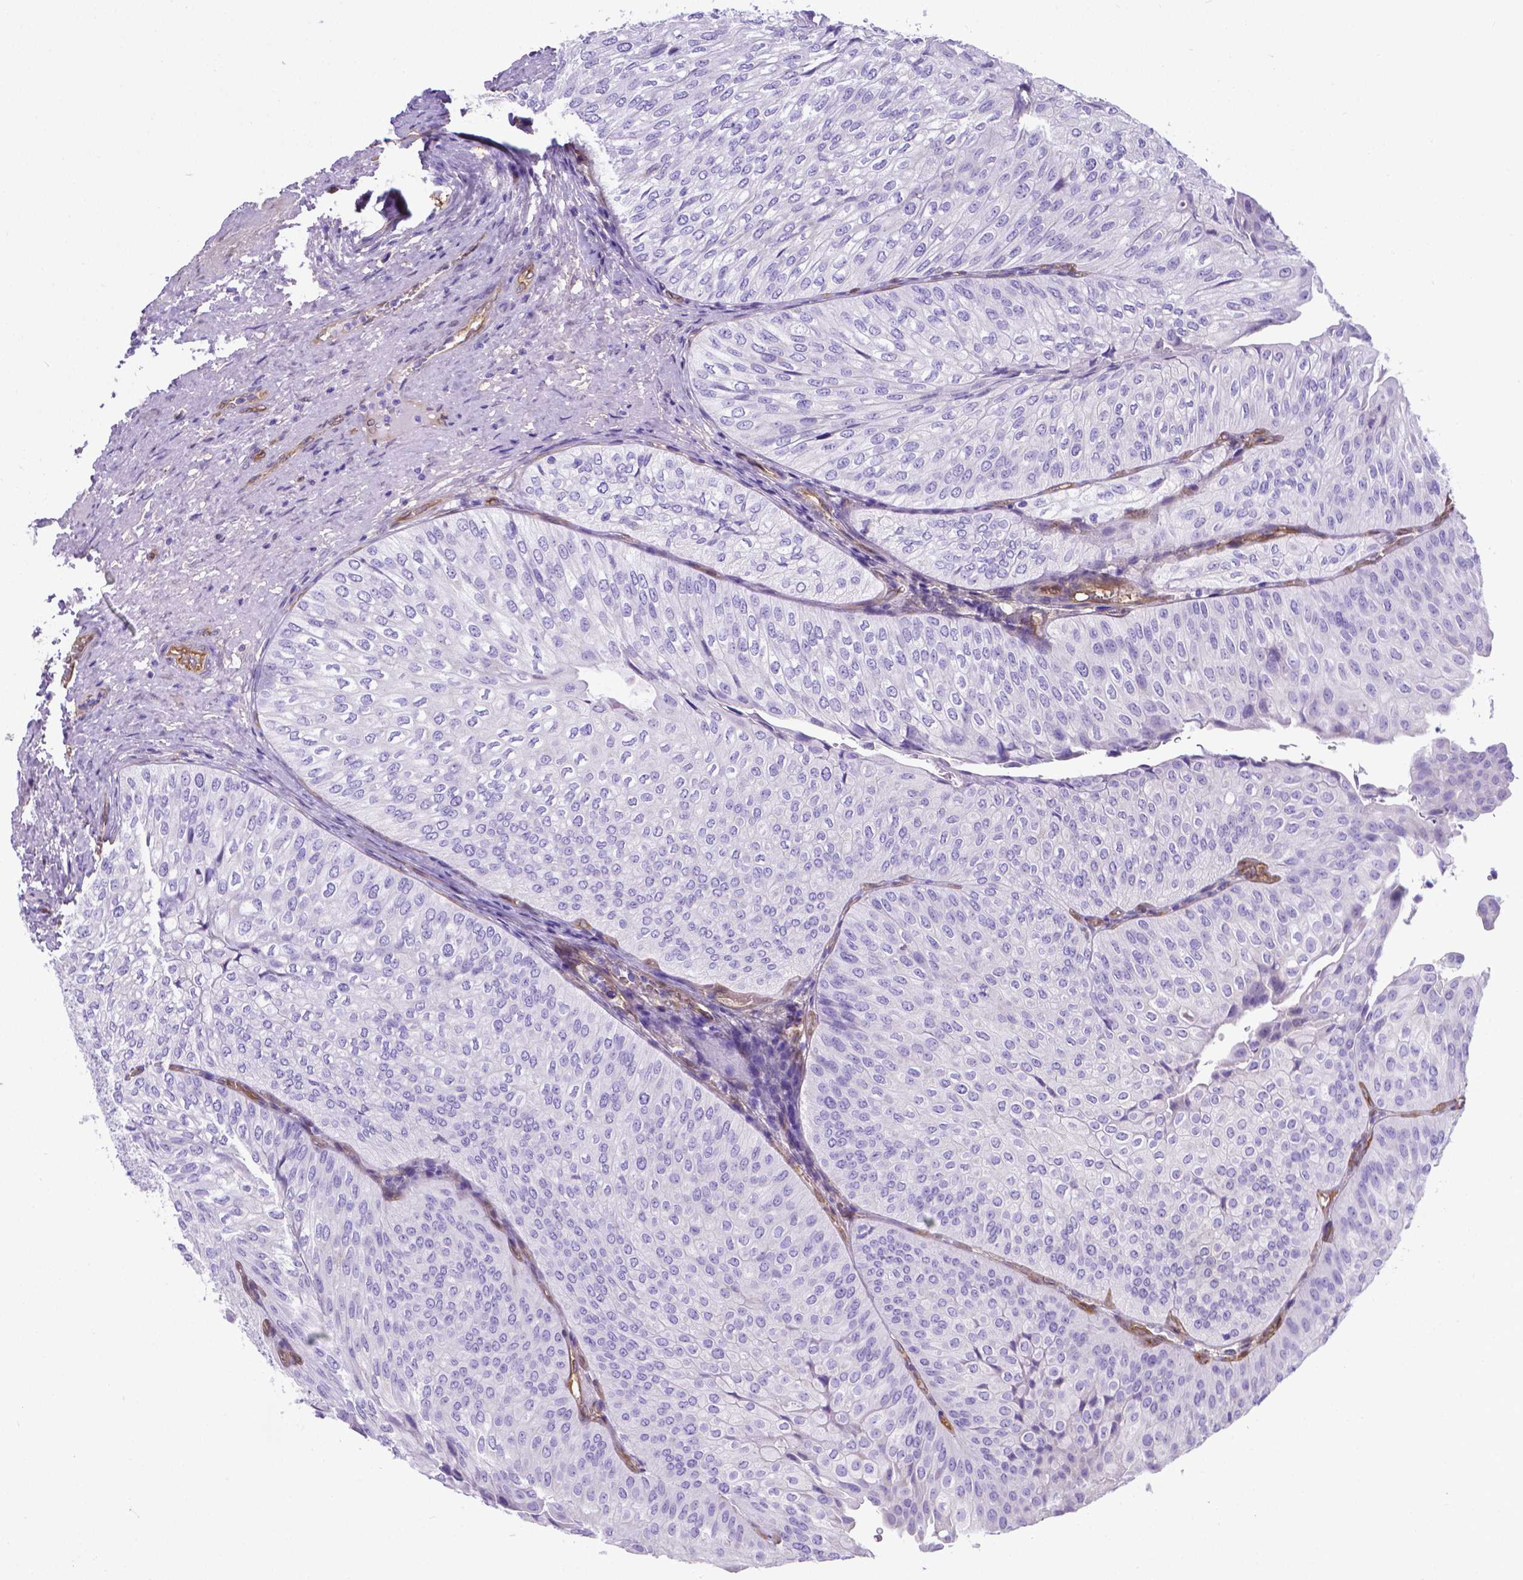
{"staining": {"intensity": "negative", "quantity": "none", "location": "none"}, "tissue": "urothelial cancer", "cell_type": "Tumor cells", "image_type": "cancer", "snomed": [{"axis": "morphology", "description": "Urothelial carcinoma, NOS"}, {"axis": "topography", "description": "Urinary bladder"}], "caption": "Immunohistochemistry of human transitional cell carcinoma reveals no positivity in tumor cells.", "gene": "CLIC4", "patient": {"sex": "male", "age": 62}}